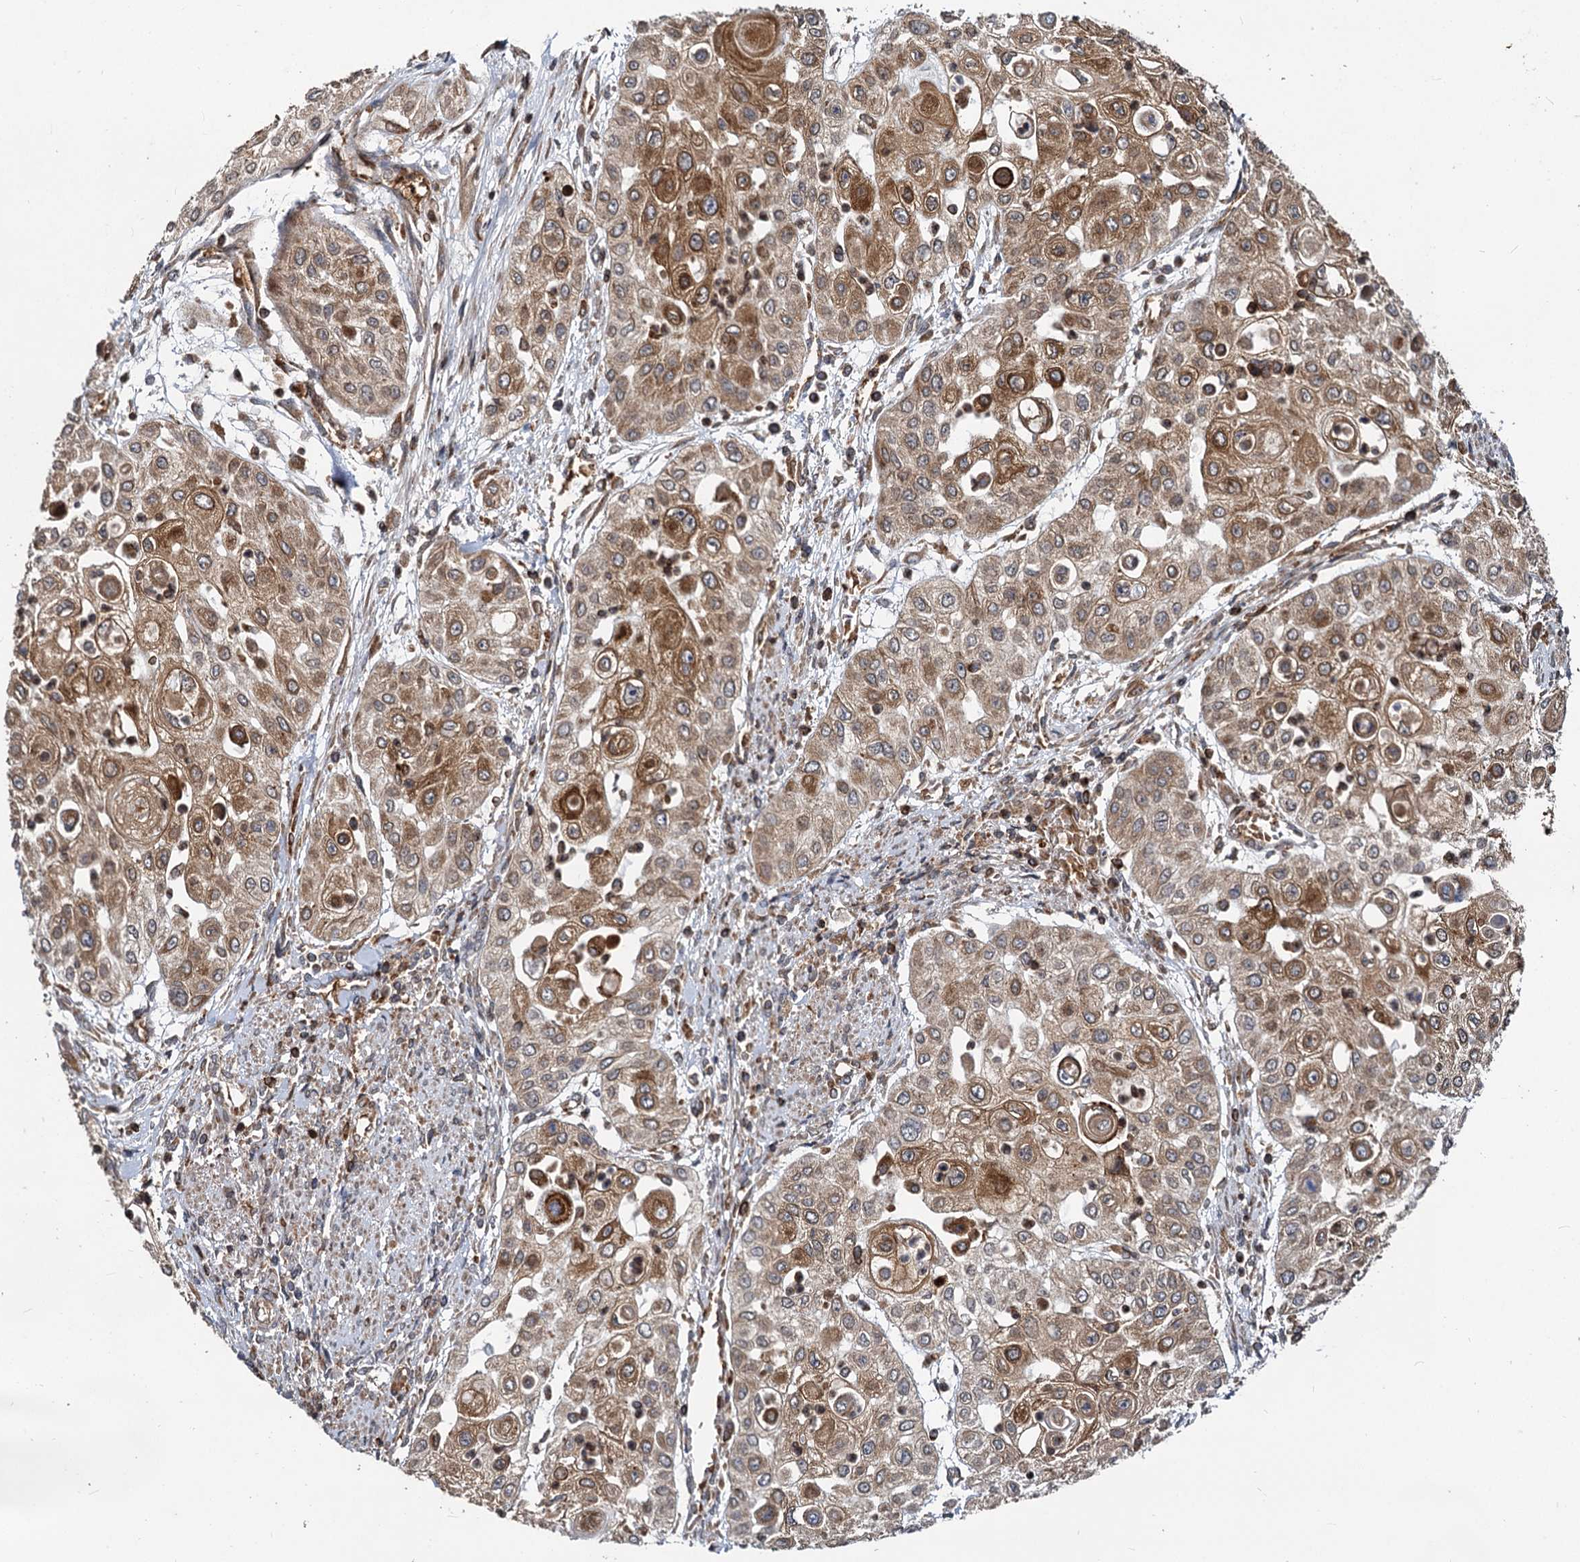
{"staining": {"intensity": "strong", "quantity": ">75%", "location": "cytoplasmic/membranous"}, "tissue": "urothelial cancer", "cell_type": "Tumor cells", "image_type": "cancer", "snomed": [{"axis": "morphology", "description": "Urothelial carcinoma, High grade"}, {"axis": "topography", "description": "Urinary bladder"}], "caption": "The histopathology image shows immunohistochemical staining of urothelial cancer. There is strong cytoplasmic/membranous staining is identified in about >75% of tumor cells.", "gene": "STIM1", "patient": {"sex": "female", "age": 79}}